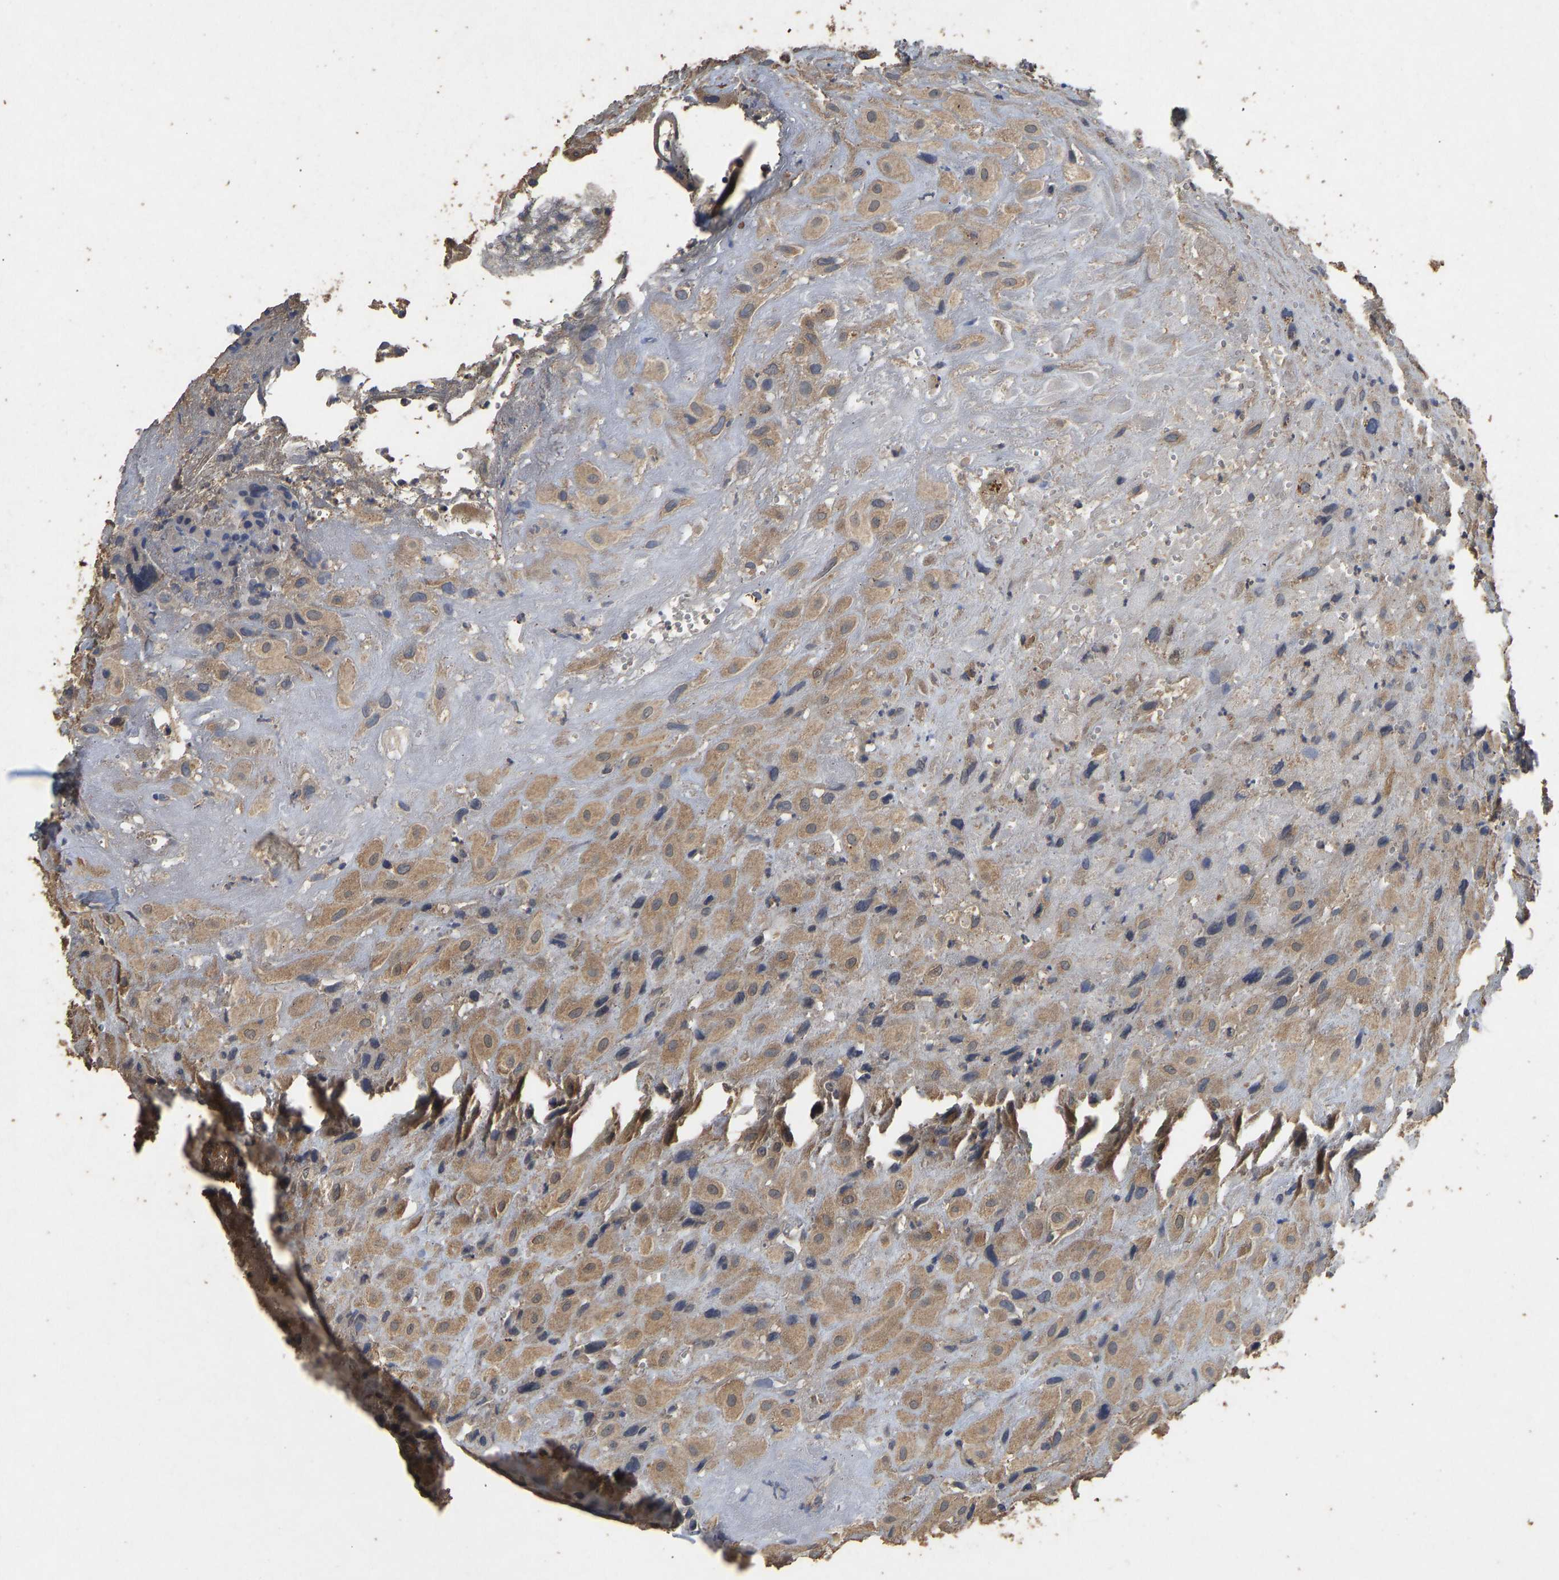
{"staining": {"intensity": "moderate", "quantity": ">75%", "location": "cytoplasmic/membranous"}, "tissue": "placenta", "cell_type": "Decidual cells", "image_type": "normal", "snomed": [{"axis": "morphology", "description": "Normal tissue, NOS"}, {"axis": "topography", "description": "Placenta"}], "caption": "Immunohistochemical staining of unremarkable human placenta reveals moderate cytoplasmic/membranous protein positivity in approximately >75% of decidual cells. (IHC, brightfield microscopy, high magnification).", "gene": "CIDEC", "patient": {"sex": "female", "age": 18}}